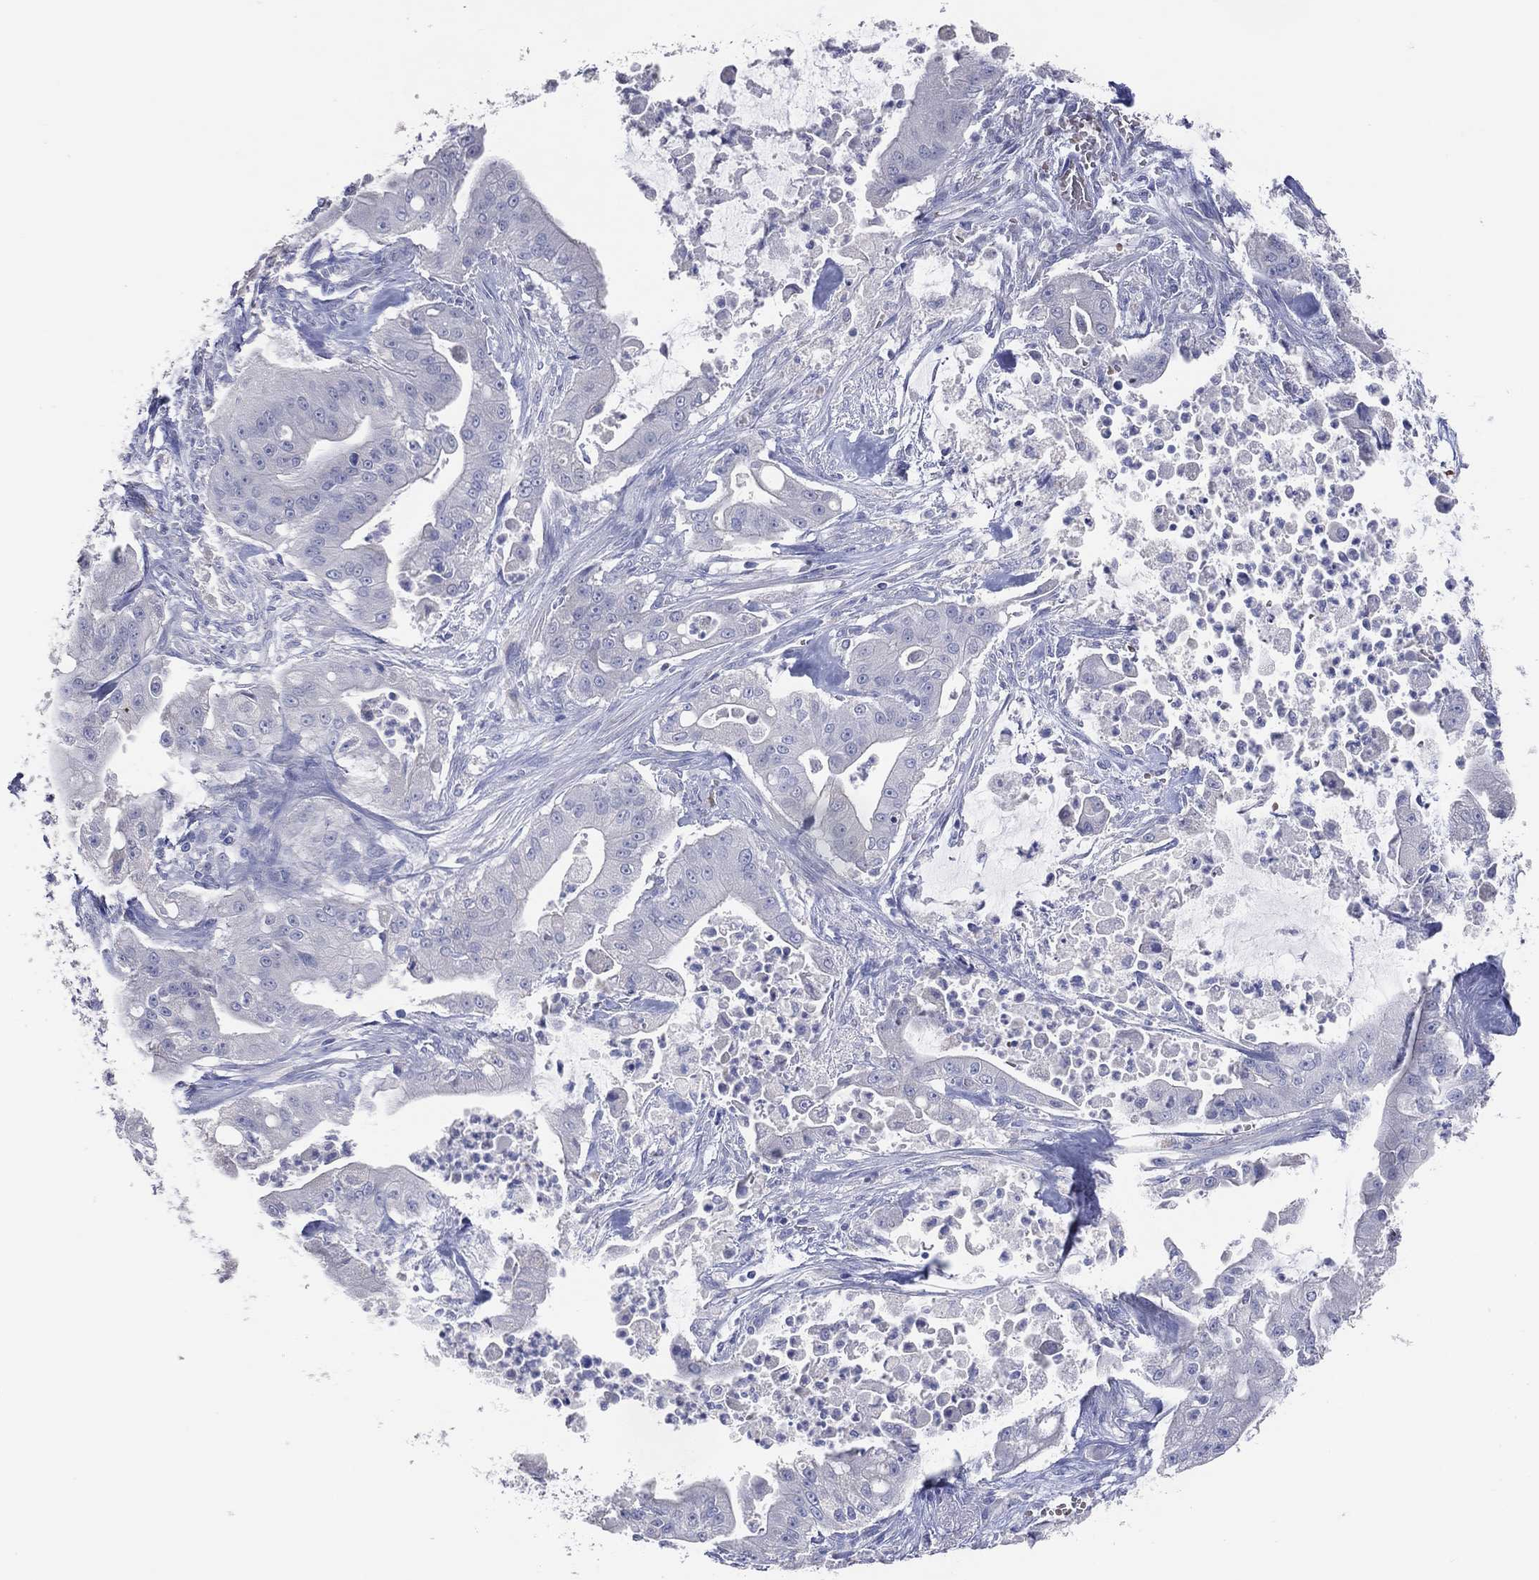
{"staining": {"intensity": "negative", "quantity": "none", "location": "none"}, "tissue": "pancreatic cancer", "cell_type": "Tumor cells", "image_type": "cancer", "snomed": [{"axis": "morphology", "description": "Normal tissue, NOS"}, {"axis": "morphology", "description": "Inflammation, NOS"}, {"axis": "morphology", "description": "Adenocarcinoma, NOS"}, {"axis": "topography", "description": "Pancreas"}], "caption": "Tumor cells are negative for protein expression in human pancreatic cancer (adenocarcinoma). Nuclei are stained in blue.", "gene": "DNAH6", "patient": {"sex": "male", "age": 57}}